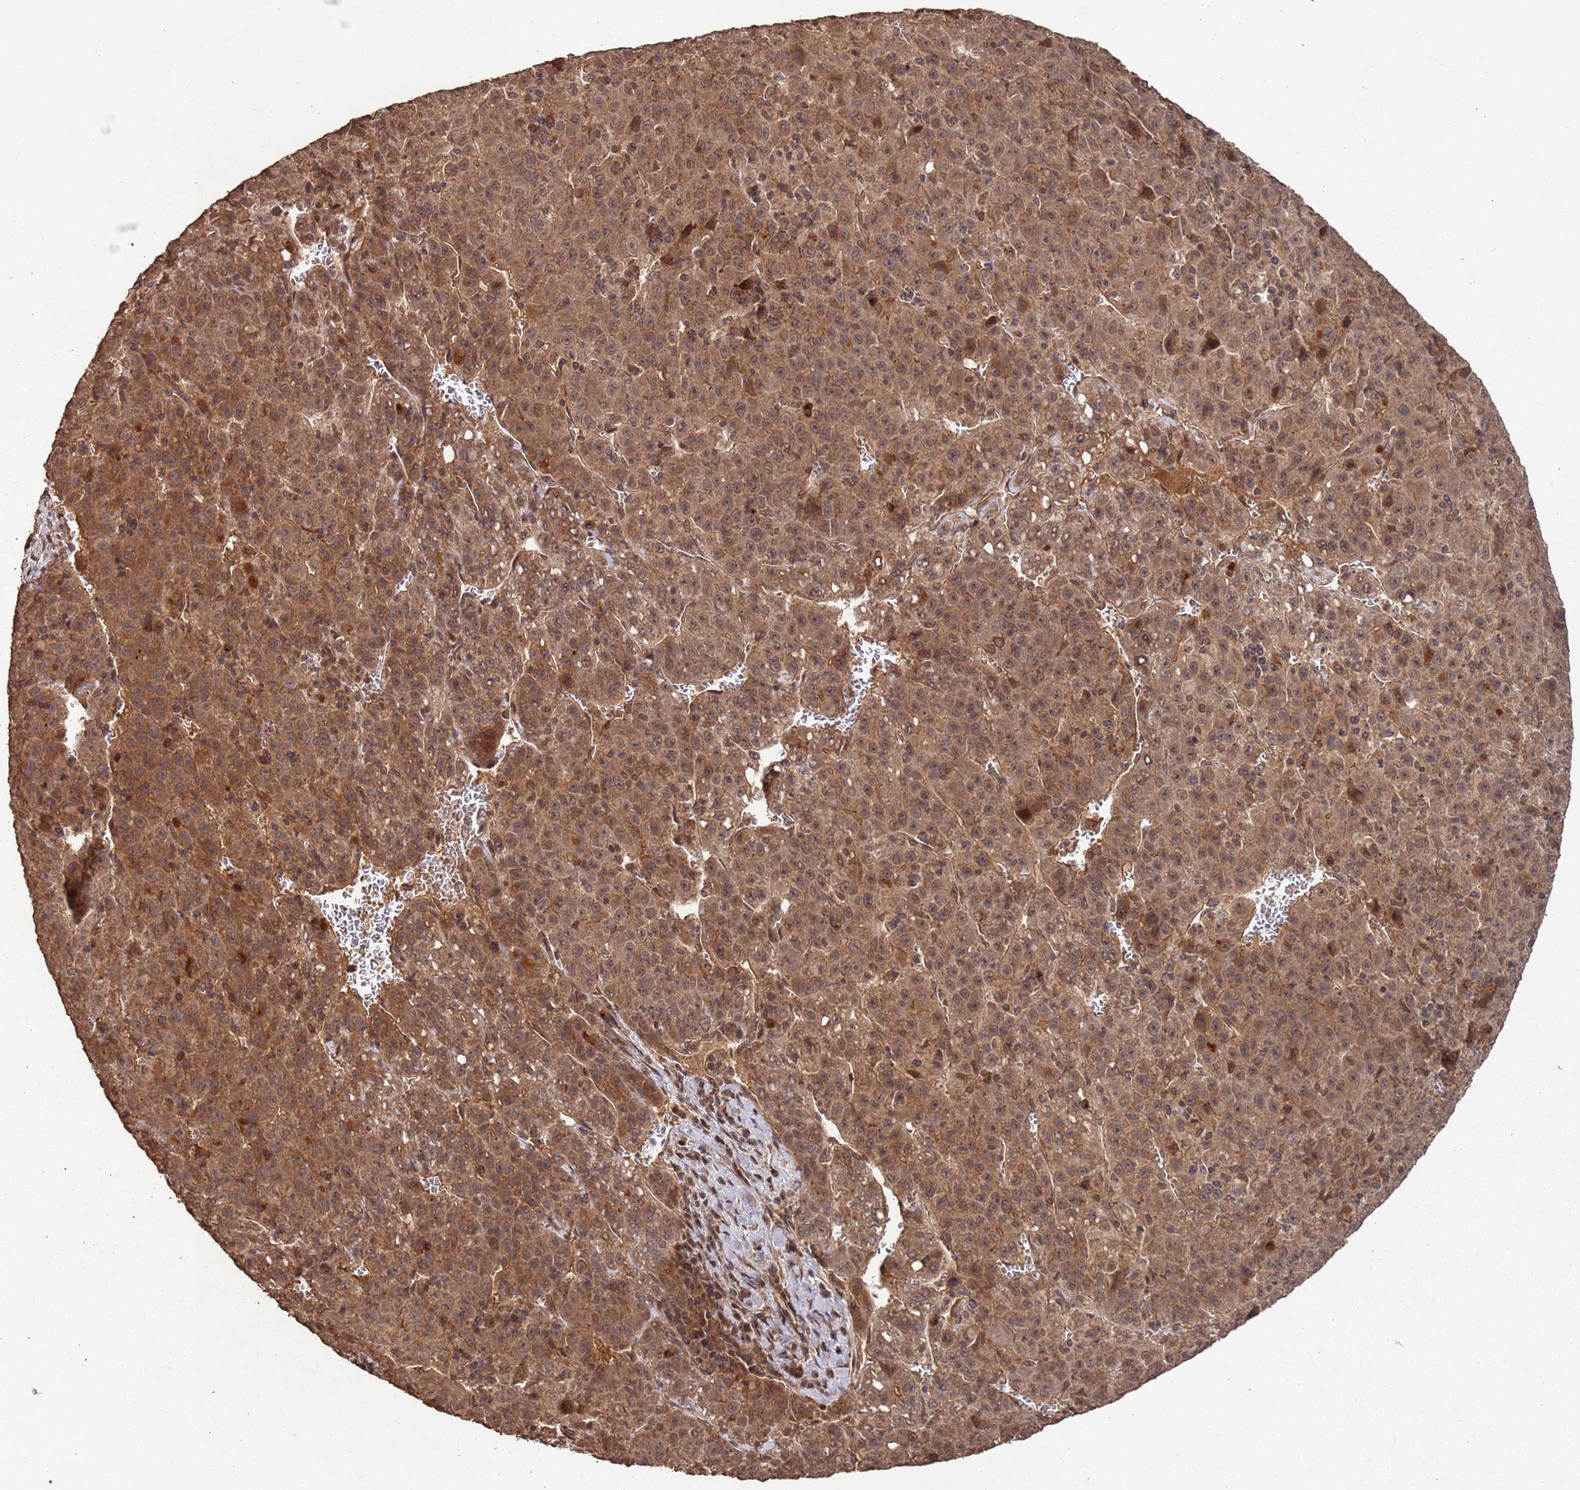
{"staining": {"intensity": "moderate", "quantity": ">75%", "location": "cytoplasmic/membranous,nuclear"}, "tissue": "liver cancer", "cell_type": "Tumor cells", "image_type": "cancer", "snomed": [{"axis": "morphology", "description": "Carcinoma, Hepatocellular, NOS"}, {"axis": "topography", "description": "Liver"}], "caption": "Liver cancer stained with a protein marker exhibits moderate staining in tumor cells.", "gene": "FRAT1", "patient": {"sex": "female", "age": 53}}